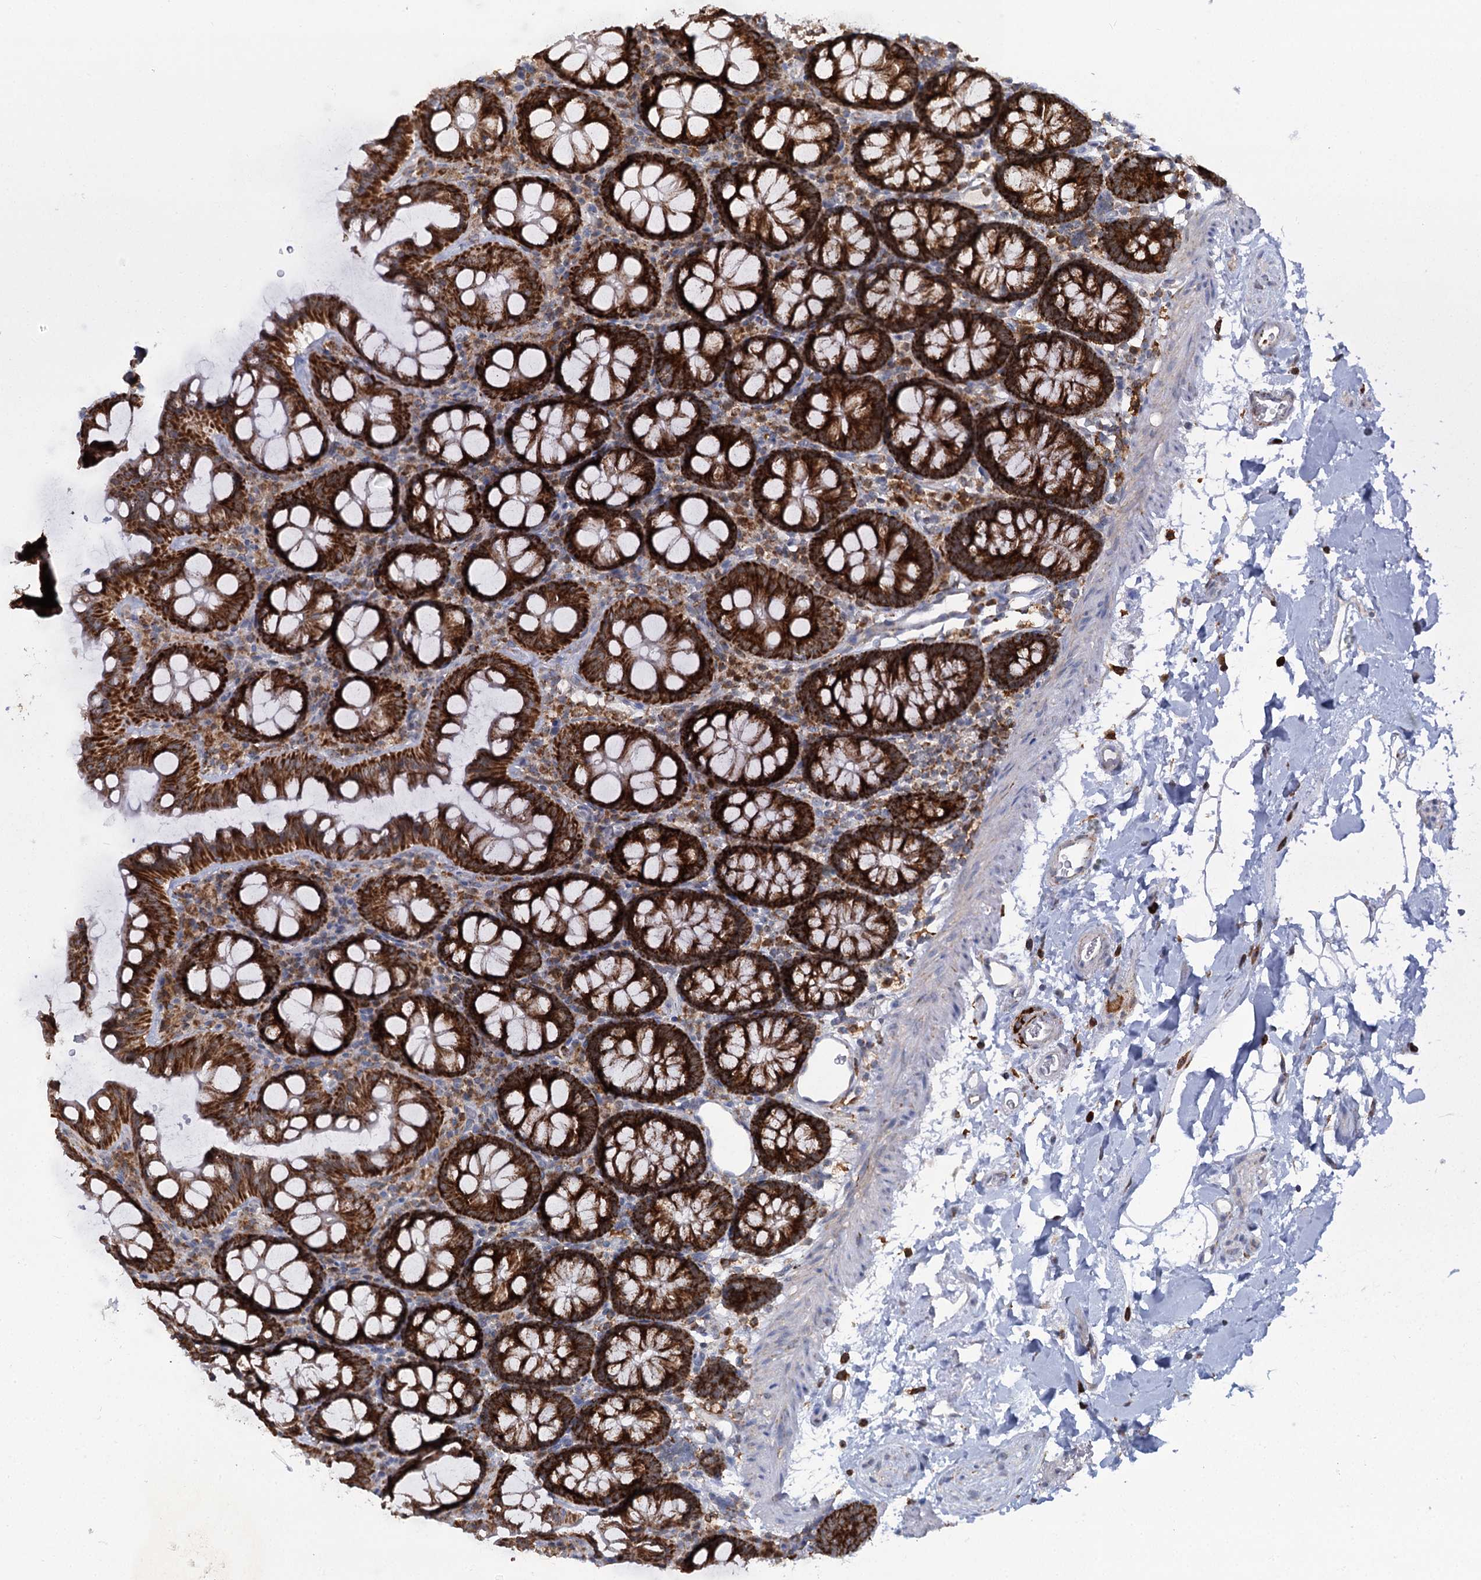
{"staining": {"intensity": "negative", "quantity": "none", "location": "none"}, "tissue": "colon", "cell_type": "Endothelial cells", "image_type": "normal", "snomed": [{"axis": "morphology", "description": "Normal tissue, NOS"}, {"axis": "topography", "description": "Colon"}], "caption": "Endothelial cells show no significant expression in unremarkable colon. (DAB immunohistochemistry (IHC) visualized using brightfield microscopy, high magnification).", "gene": "TAS1R1", "patient": {"sex": "male", "age": 75}}